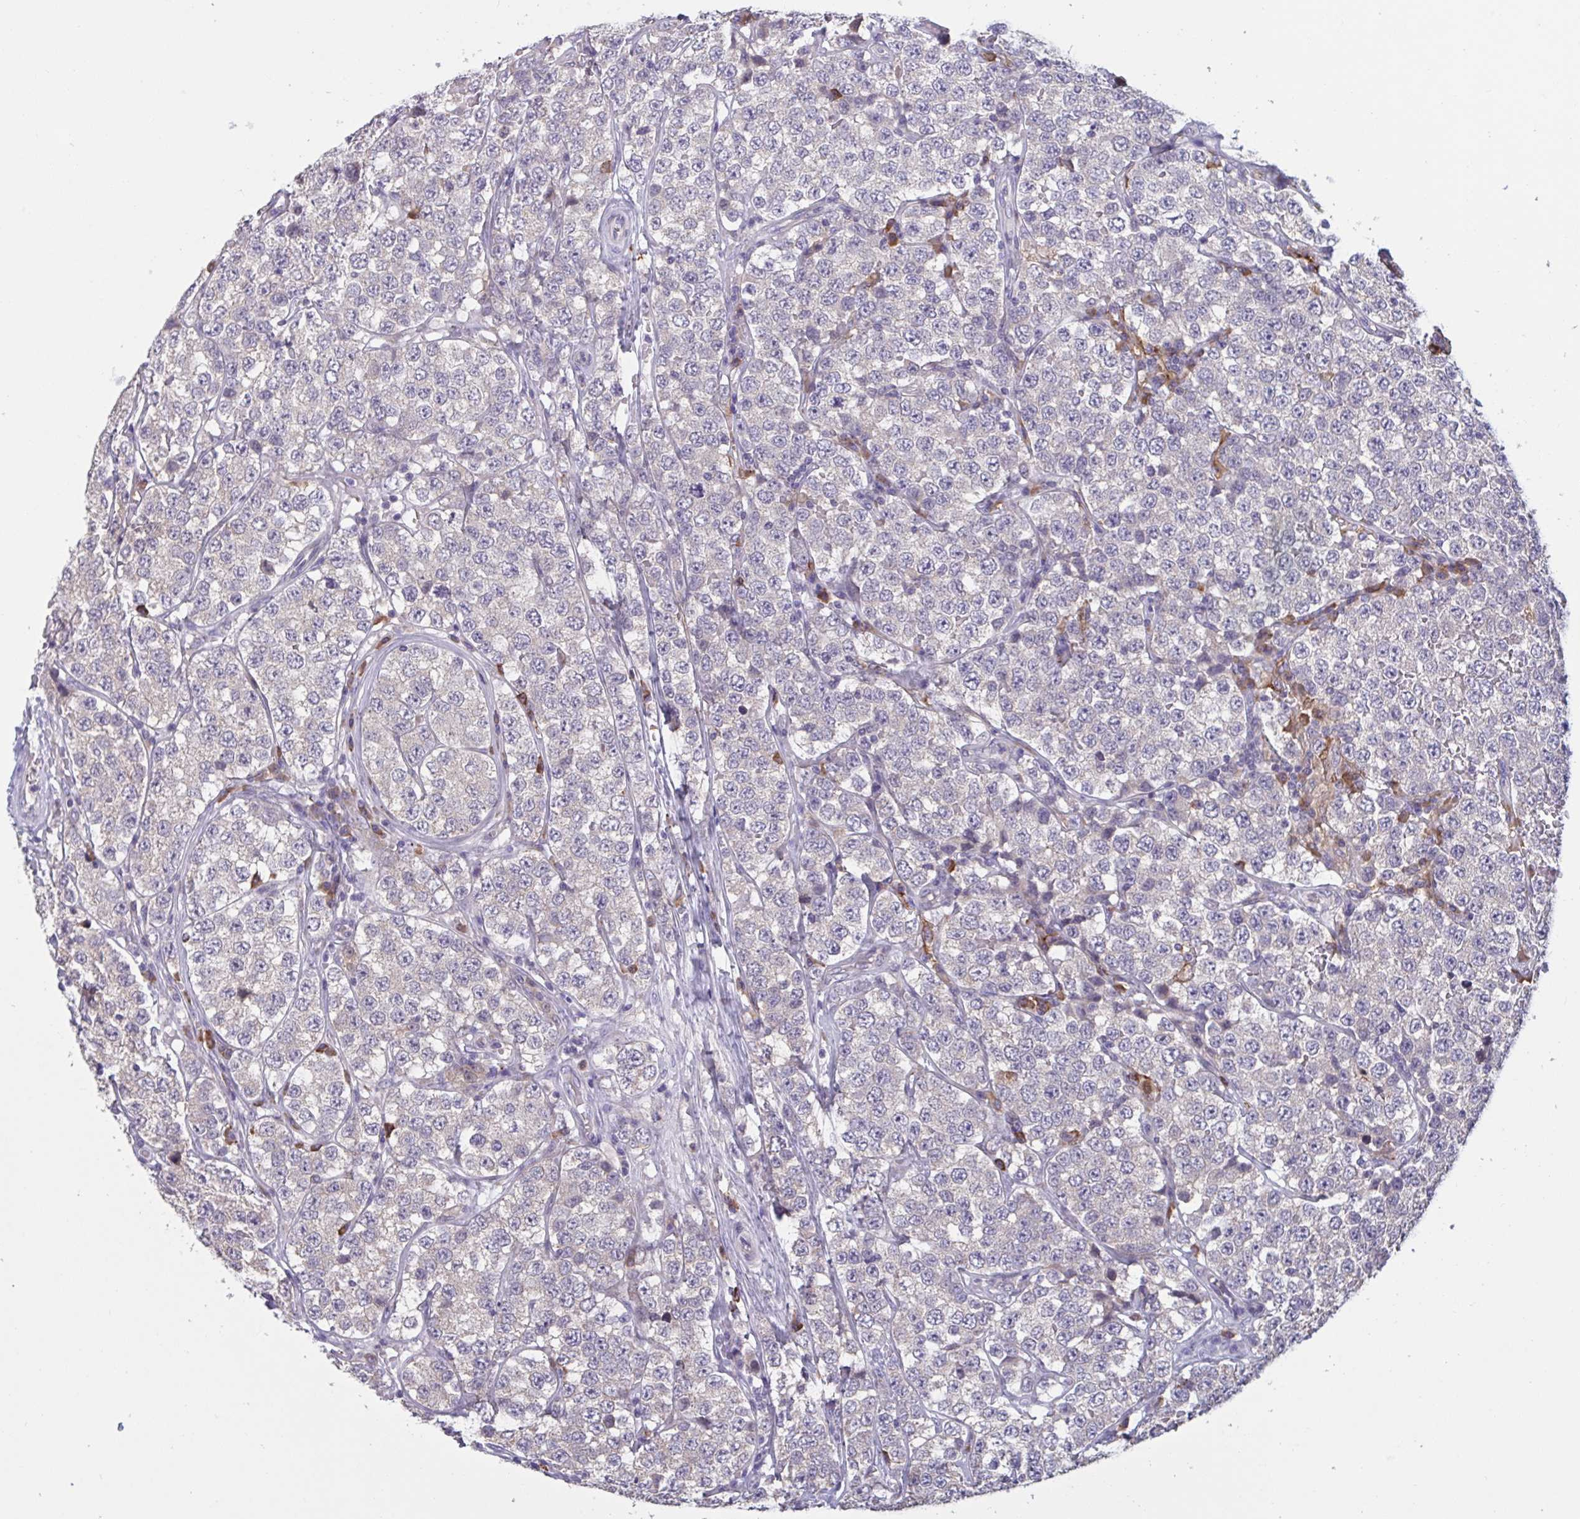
{"staining": {"intensity": "negative", "quantity": "none", "location": "none"}, "tissue": "testis cancer", "cell_type": "Tumor cells", "image_type": "cancer", "snomed": [{"axis": "morphology", "description": "Seminoma, NOS"}, {"axis": "topography", "description": "Testis"}], "caption": "Micrograph shows no protein expression in tumor cells of testis cancer tissue.", "gene": "CD1E", "patient": {"sex": "male", "age": 34}}